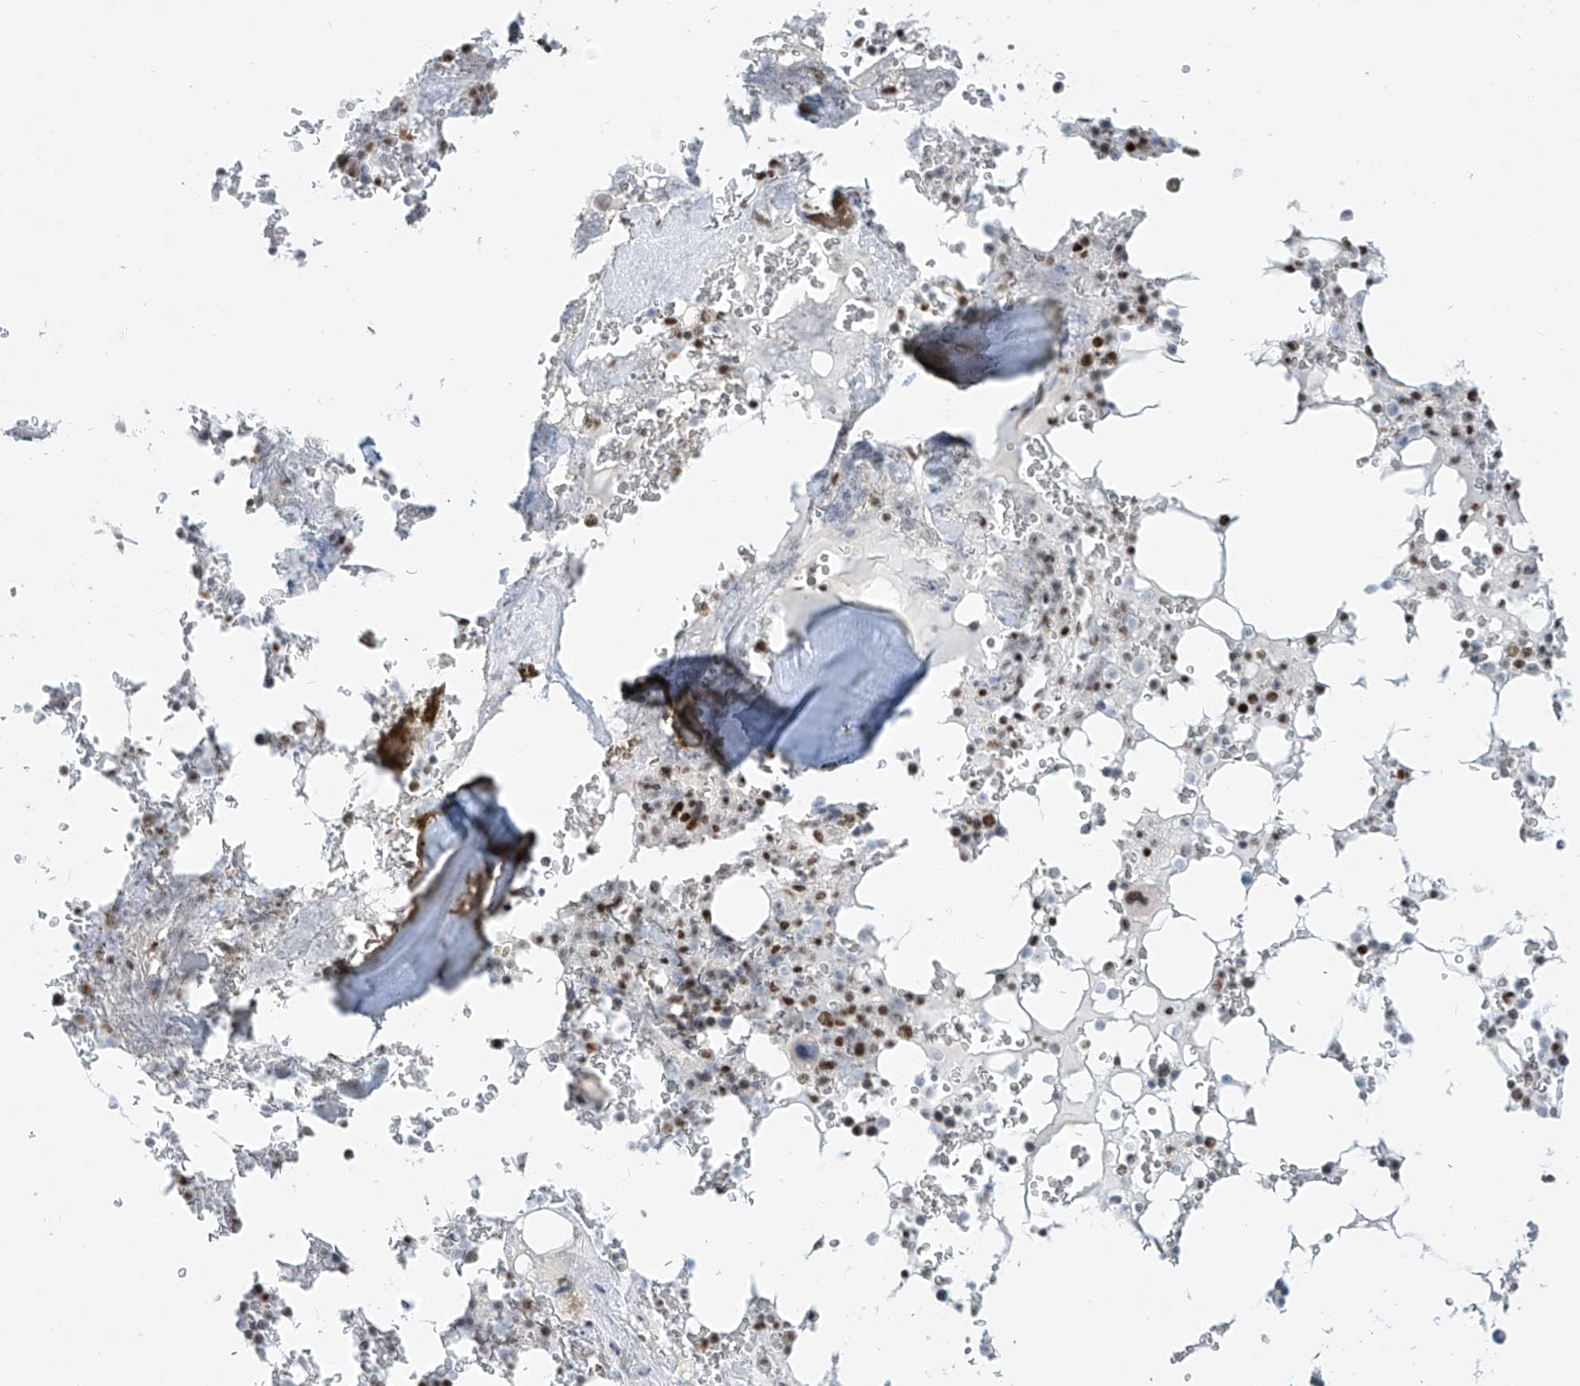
{"staining": {"intensity": "strong", "quantity": ">75%", "location": "nuclear"}, "tissue": "bone marrow", "cell_type": "Hematopoietic cells", "image_type": "normal", "snomed": [{"axis": "morphology", "description": "Normal tissue, NOS"}, {"axis": "topography", "description": "Bone marrow"}], "caption": "Unremarkable bone marrow exhibits strong nuclear positivity in about >75% of hematopoietic cells, visualized by immunohistochemistry.", "gene": "TAF4", "patient": {"sex": "male", "age": 58}}